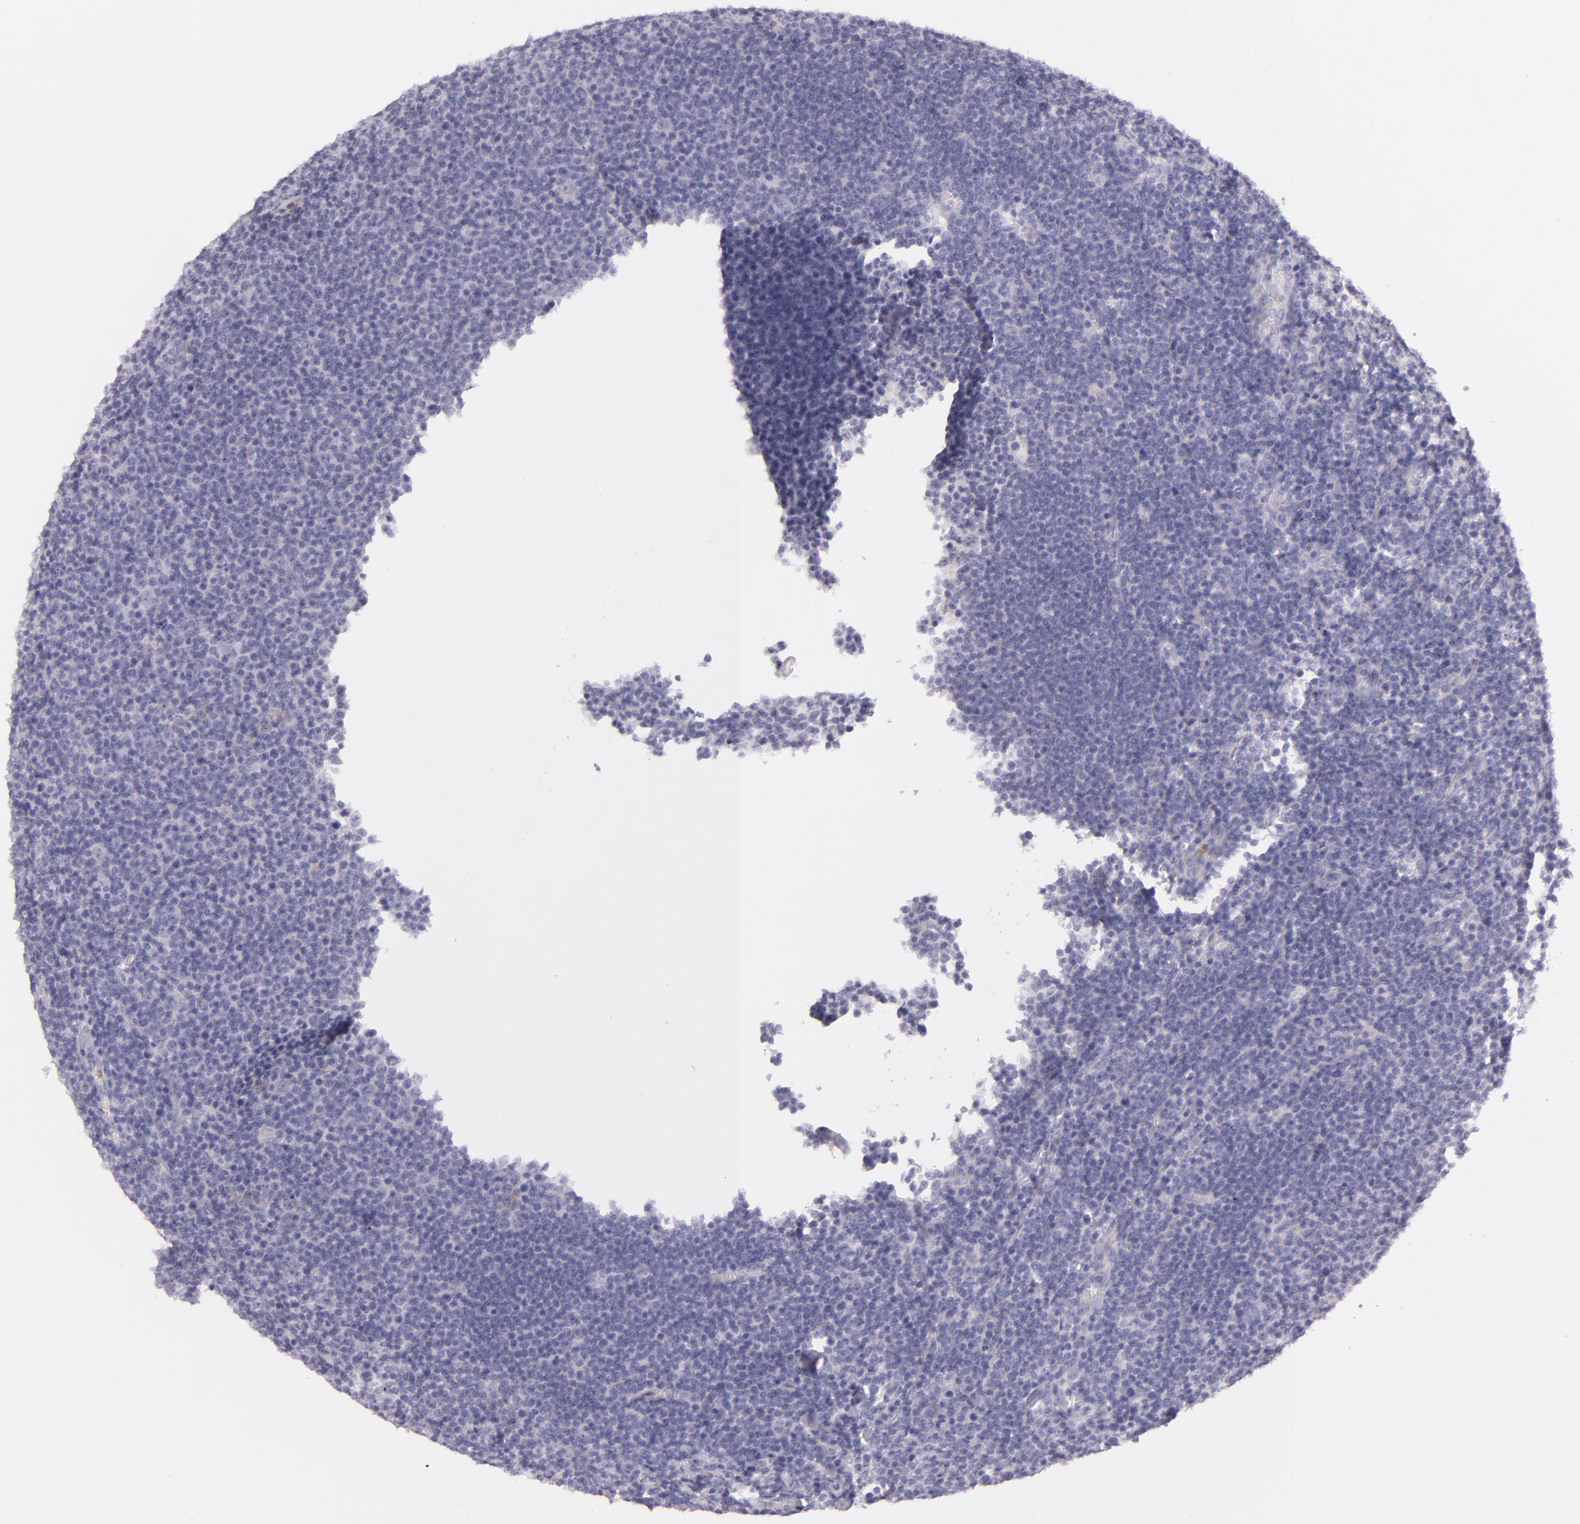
{"staining": {"intensity": "negative", "quantity": "none", "location": "none"}, "tissue": "lymphoma", "cell_type": "Tumor cells", "image_type": "cancer", "snomed": [{"axis": "morphology", "description": "Malignant lymphoma, non-Hodgkin's type, Low grade"}, {"axis": "topography", "description": "Lymph node"}], "caption": "Immunohistochemical staining of malignant lymphoma, non-Hodgkin's type (low-grade) exhibits no significant staining in tumor cells.", "gene": "CBS", "patient": {"sex": "male", "age": 74}}